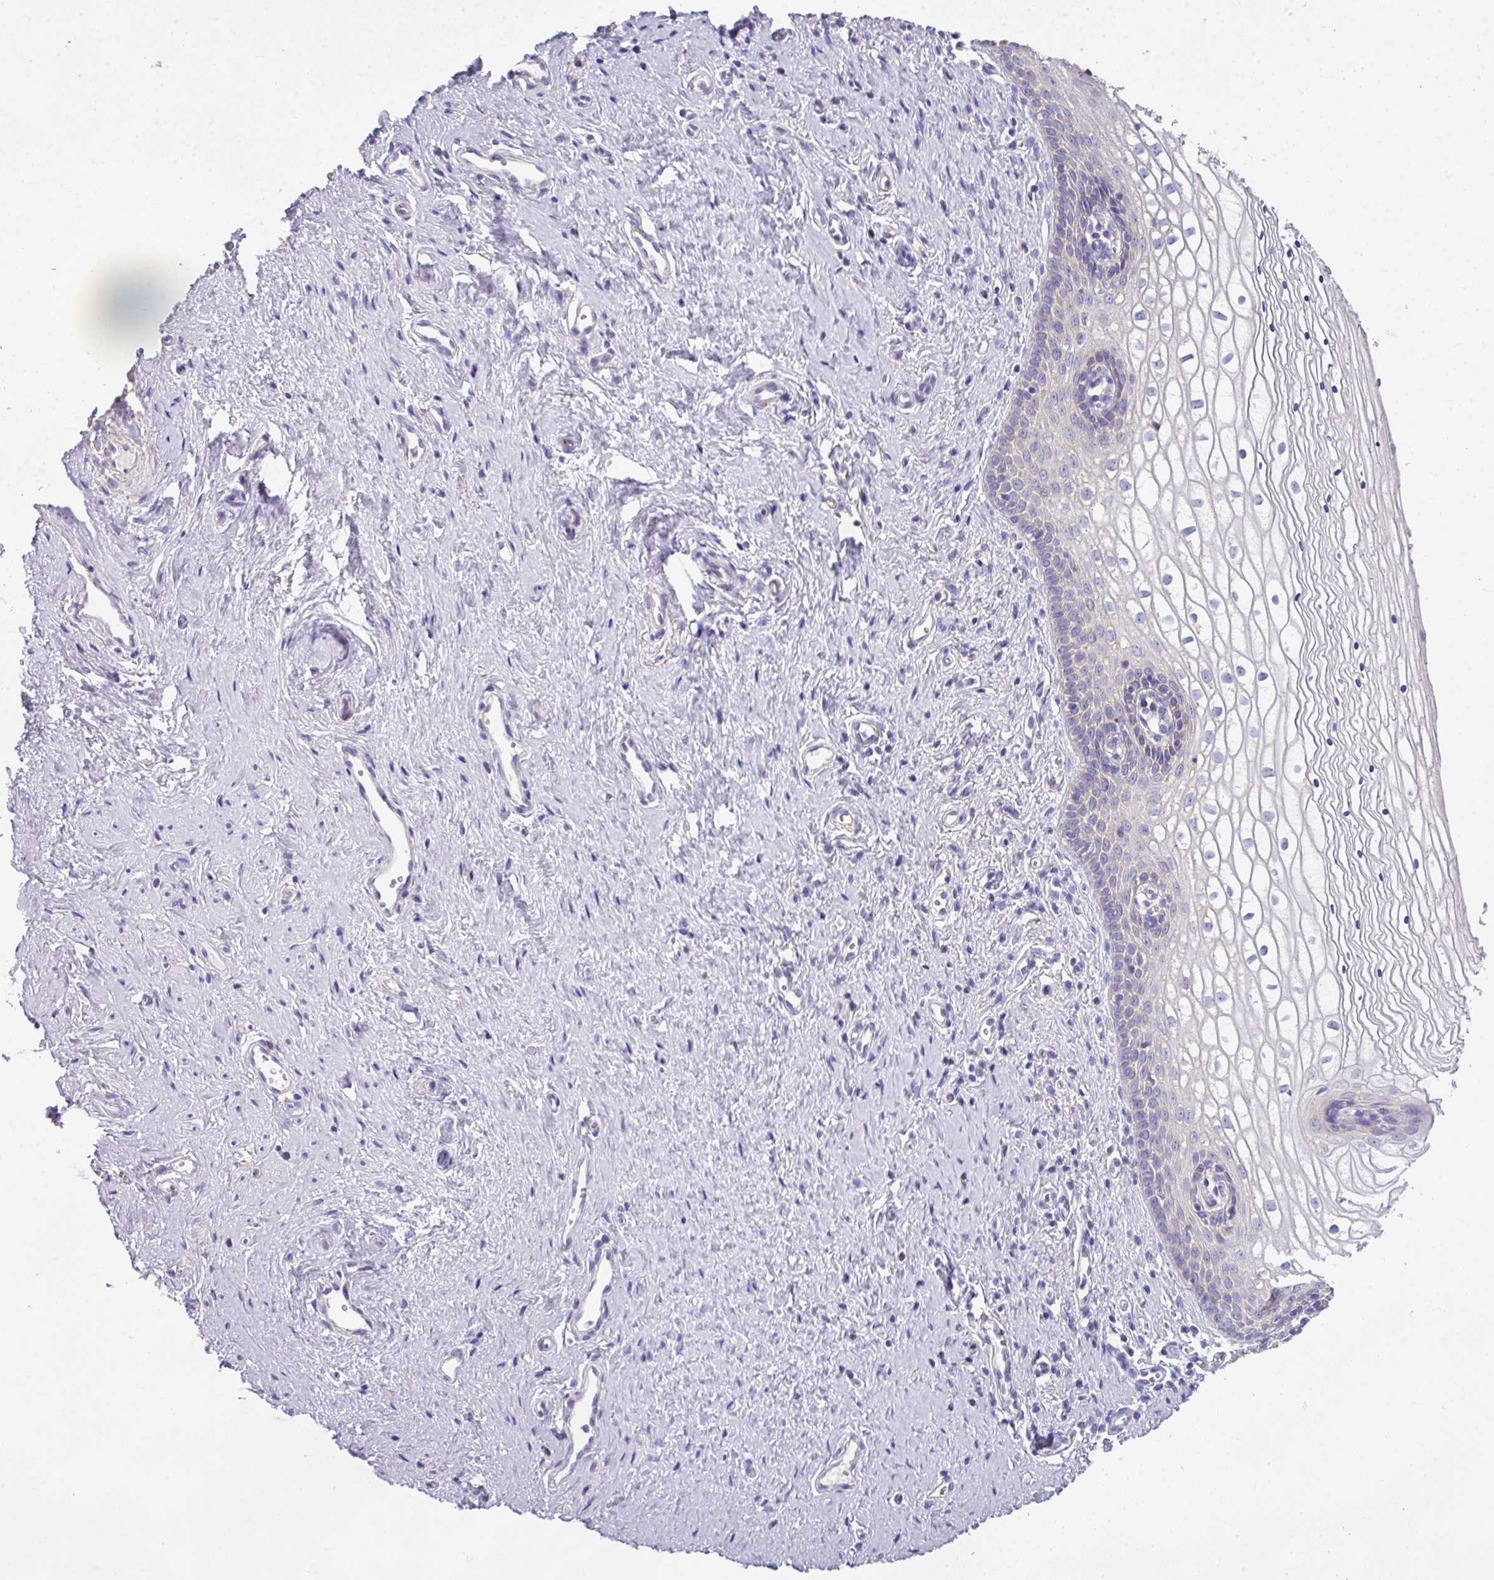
{"staining": {"intensity": "negative", "quantity": "none", "location": "none"}, "tissue": "vagina", "cell_type": "Squamous epithelial cells", "image_type": "normal", "snomed": [{"axis": "morphology", "description": "Normal tissue, NOS"}, {"axis": "topography", "description": "Vagina"}], "caption": "Image shows no protein positivity in squamous epithelial cells of unremarkable vagina.", "gene": "PALS2", "patient": {"sex": "female", "age": 59}}